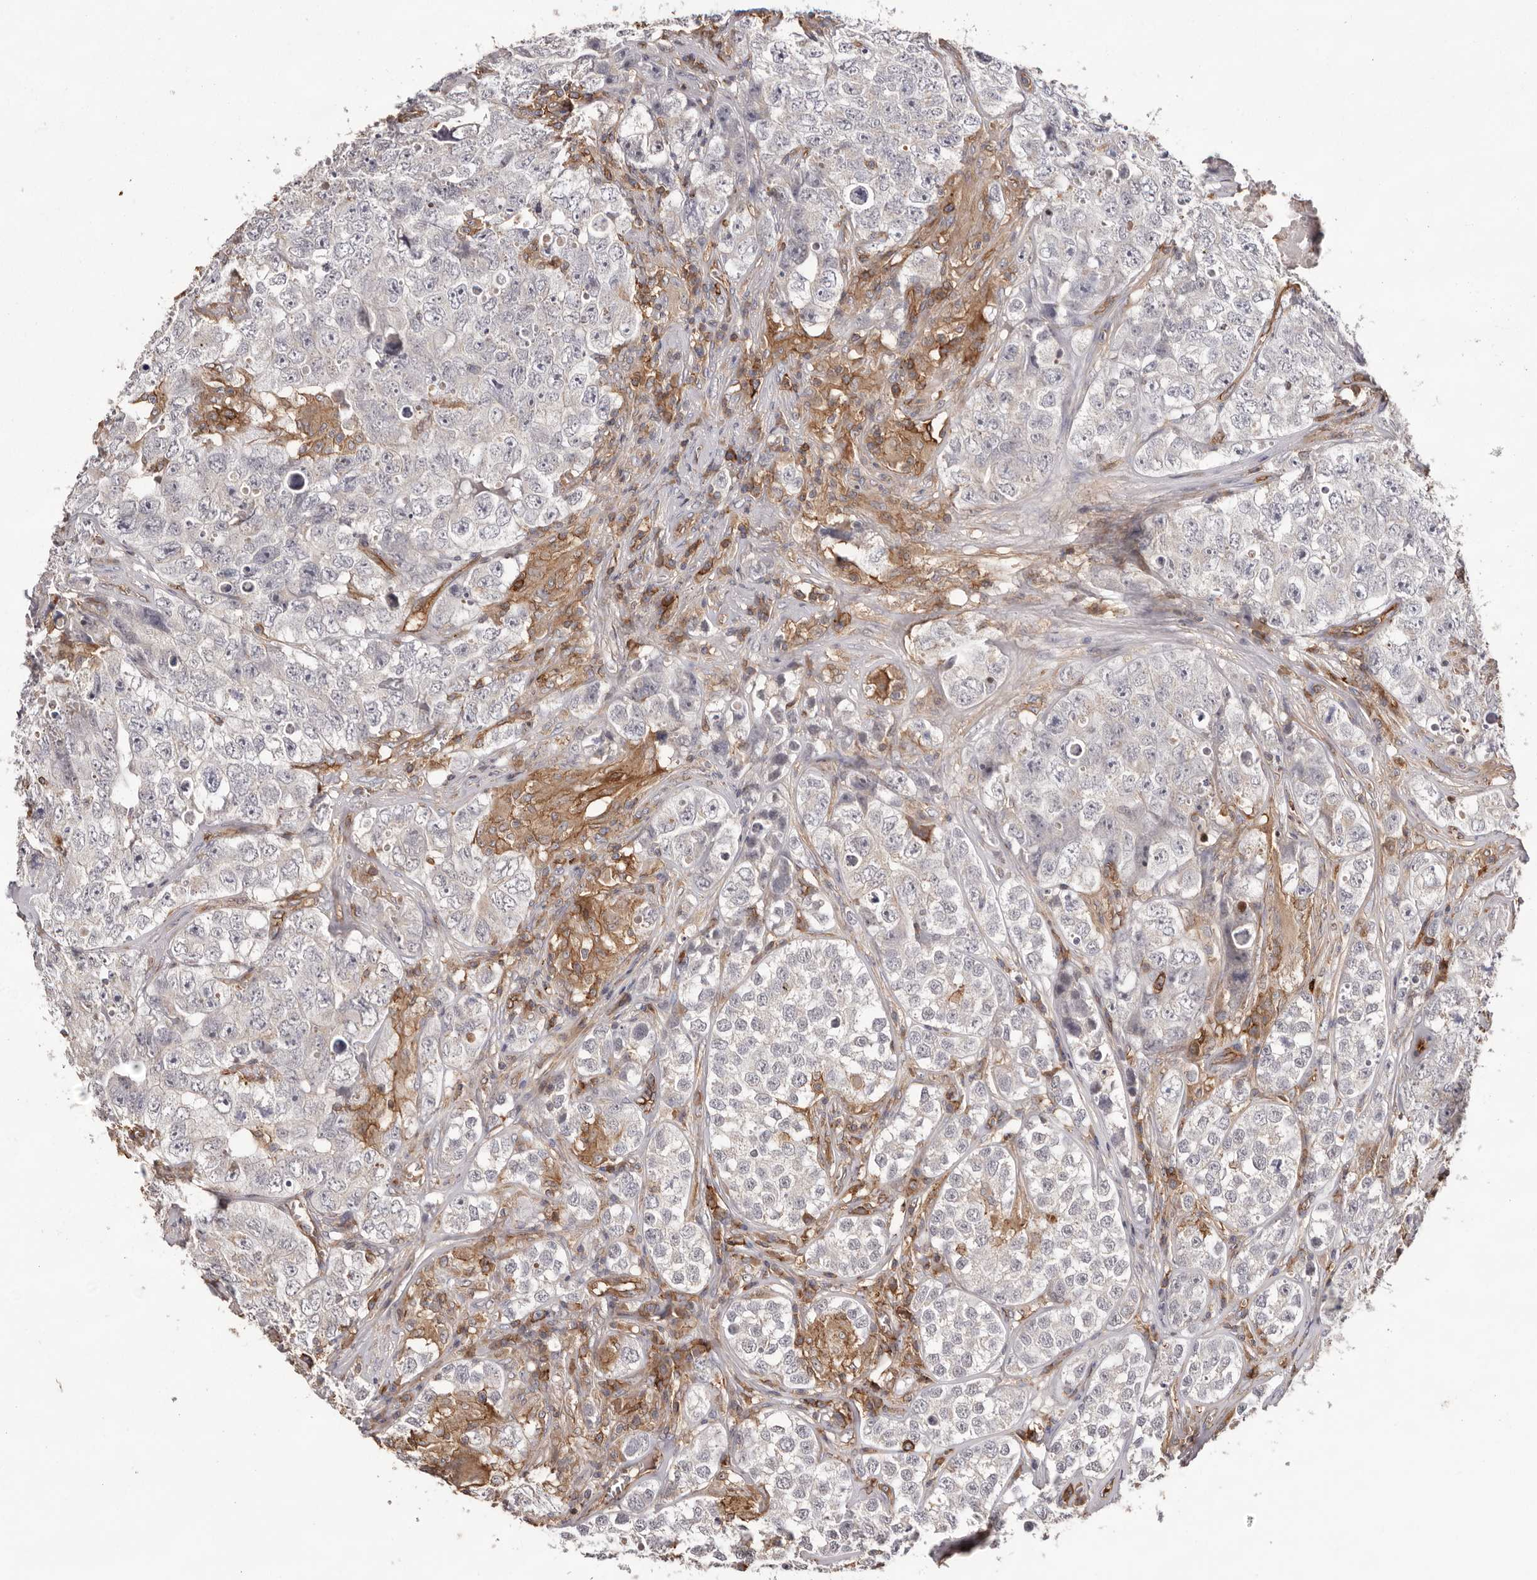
{"staining": {"intensity": "negative", "quantity": "none", "location": "none"}, "tissue": "testis cancer", "cell_type": "Tumor cells", "image_type": "cancer", "snomed": [{"axis": "morphology", "description": "Seminoma, NOS"}, {"axis": "morphology", "description": "Carcinoma, Embryonal, NOS"}, {"axis": "topography", "description": "Testis"}], "caption": "The immunohistochemistry (IHC) histopathology image has no significant expression in tumor cells of testis cancer (seminoma) tissue.", "gene": "MMACHC", "patient": {"sex": "male", "age": 43}}